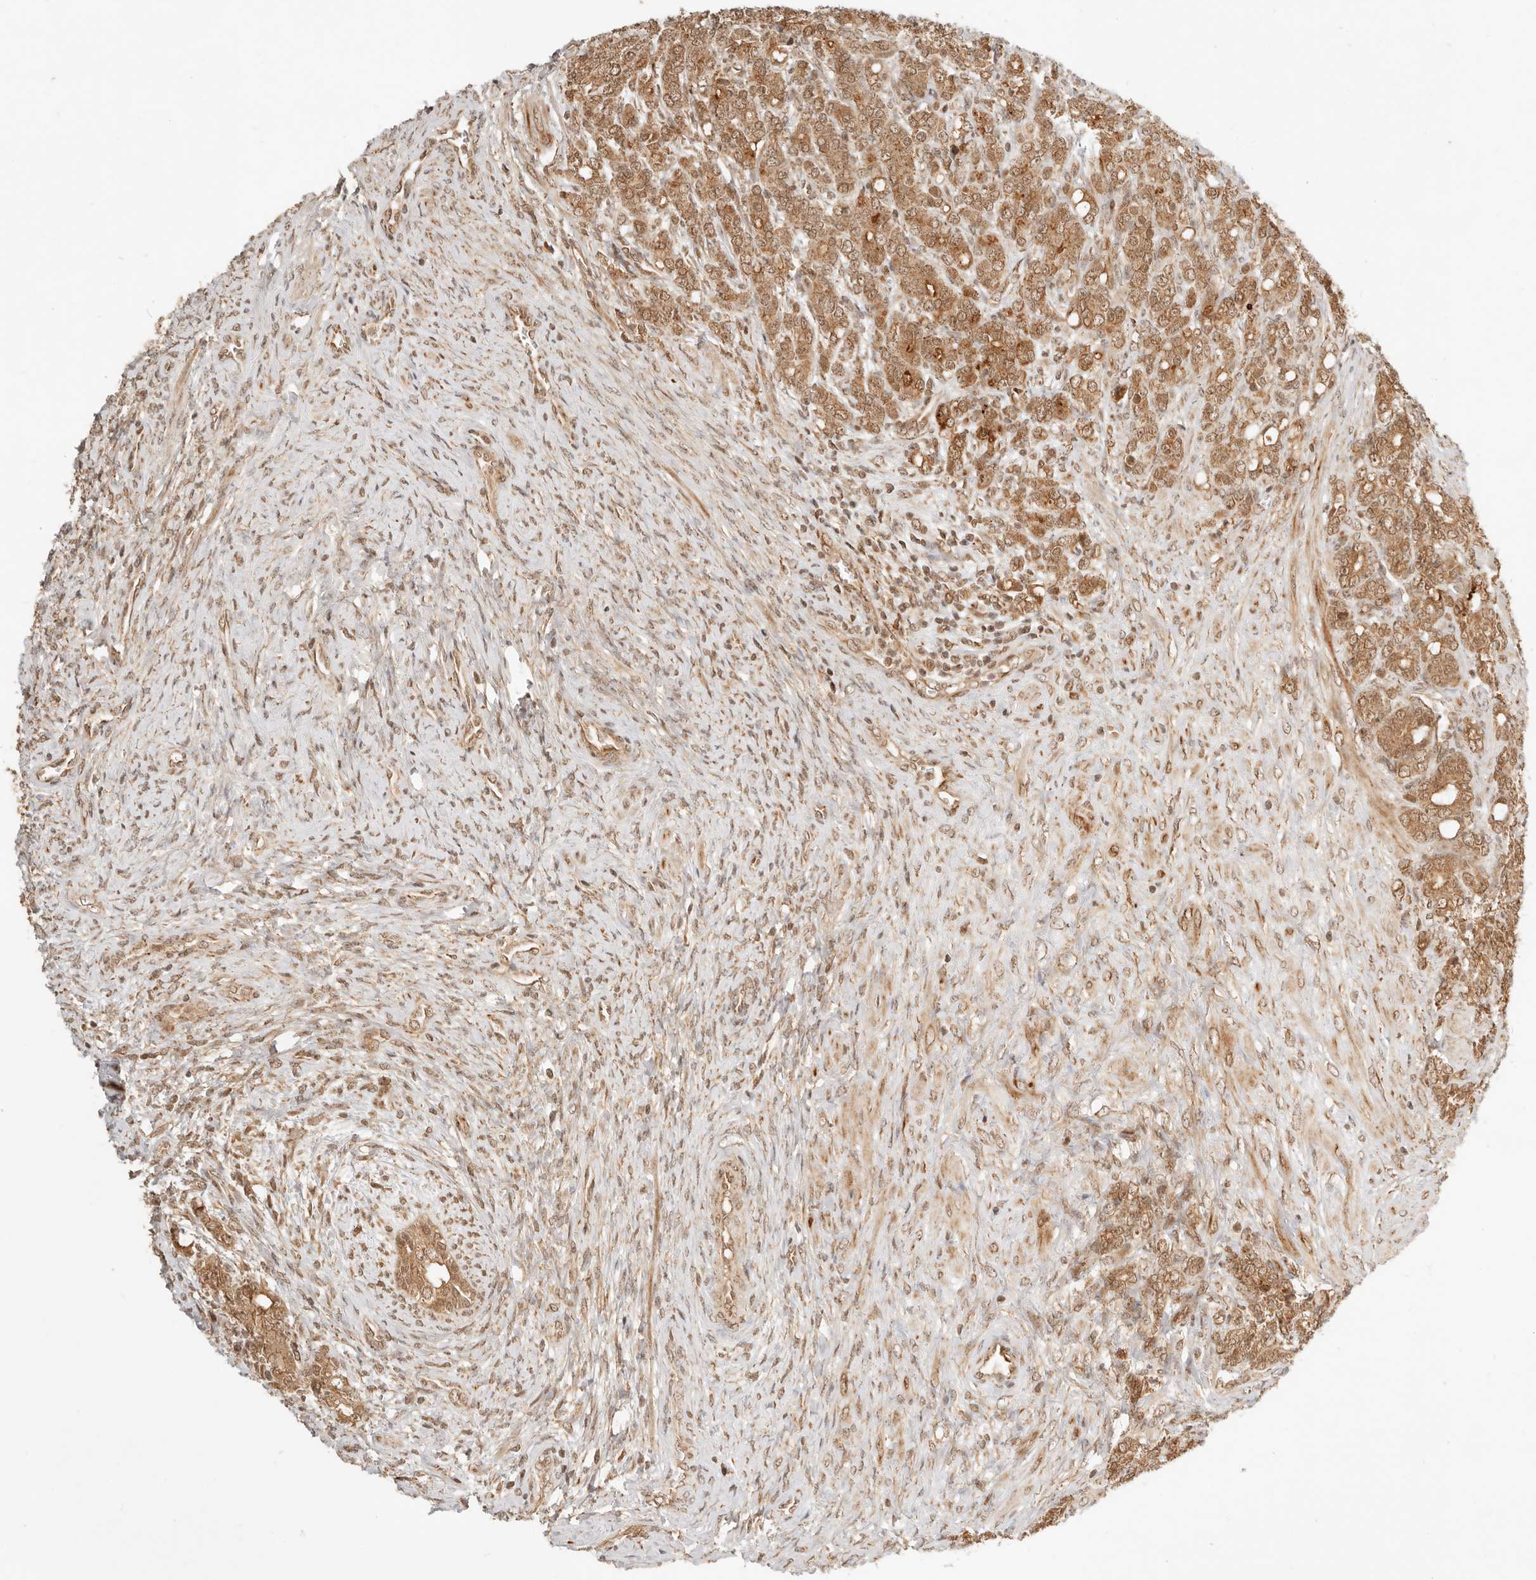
{"staining": {"intensity": "moderate", "quantity": ">75%", "location": "cytoplasmic/membranous,nuclear"}, "tissue": "prostate cancer", "cell_type": "Tumor cells", "image_type": "cancer", "snomed": [{"axis": "morphology", "description": "Adenocarcinoma, High grade"}, {"axis": "topography", "description": "Prostate"}], "caption": "An image of human high-grade adenocarcinoma (prostate) stained for a protein demonstrates moderate cytoplasmic/membranous and nuclear brown staining in tumor cells.", "gene": "BAALC", "patient": {"sex": "male", "age": 62}}